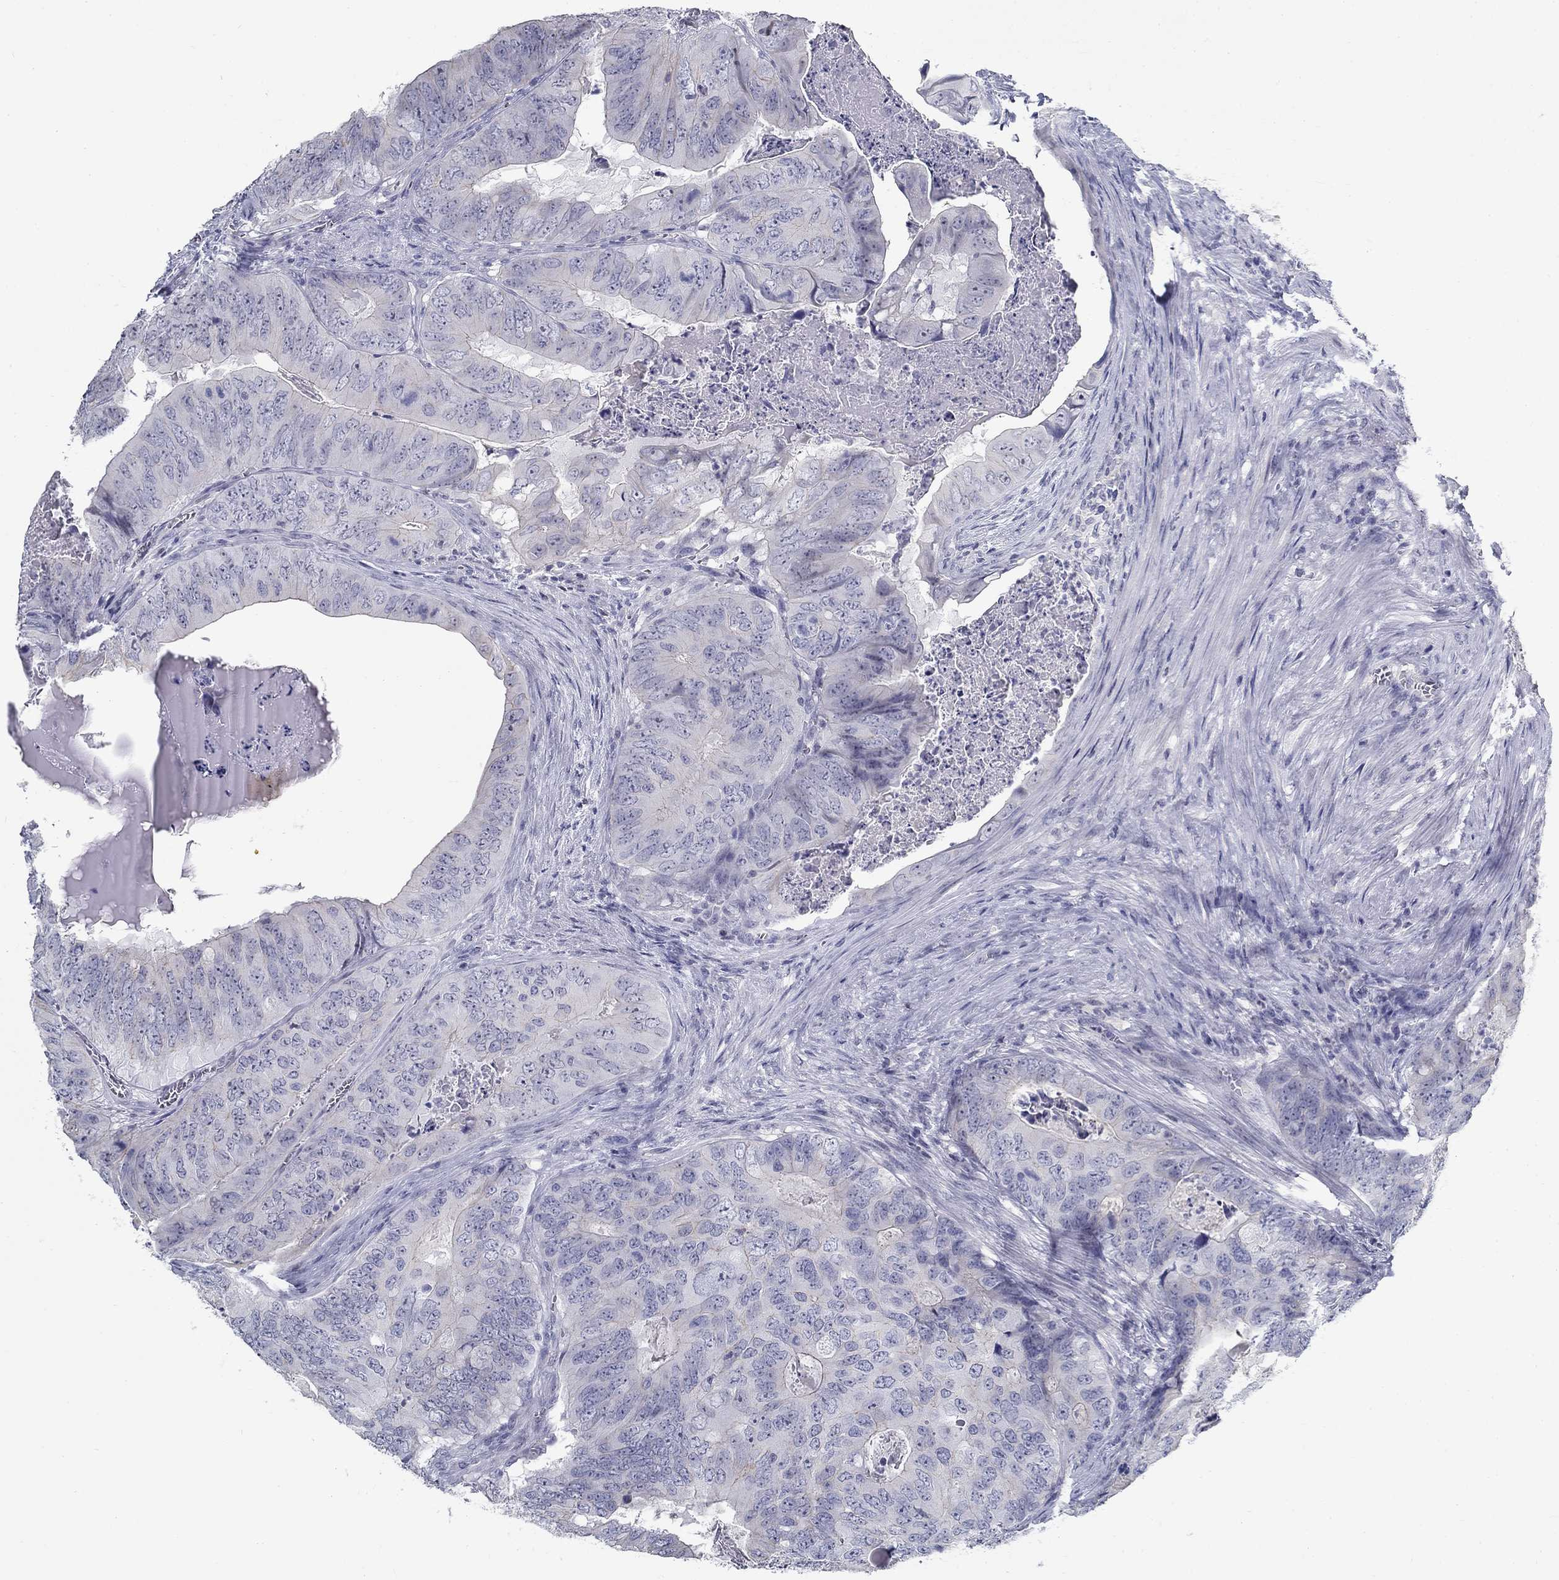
{"staining": {"intensity": "negative", "quantity": "none", "location": "none"}, "tissue": "colorectal cancer", "cell_type": "Tumor cells", "image_type": "cancer", "snomed": [{"axis": "morphology", "description": "Adenocarcinoma, NOS"}, {"axis": "topography", "description": "Colon"}], "caption": "Image shows no protein expression in tumor cells of adenocarcinoma (colorectal) tissue.", "gene": "GUCA1A", "patient": {"sex": "male", "age": 79}}